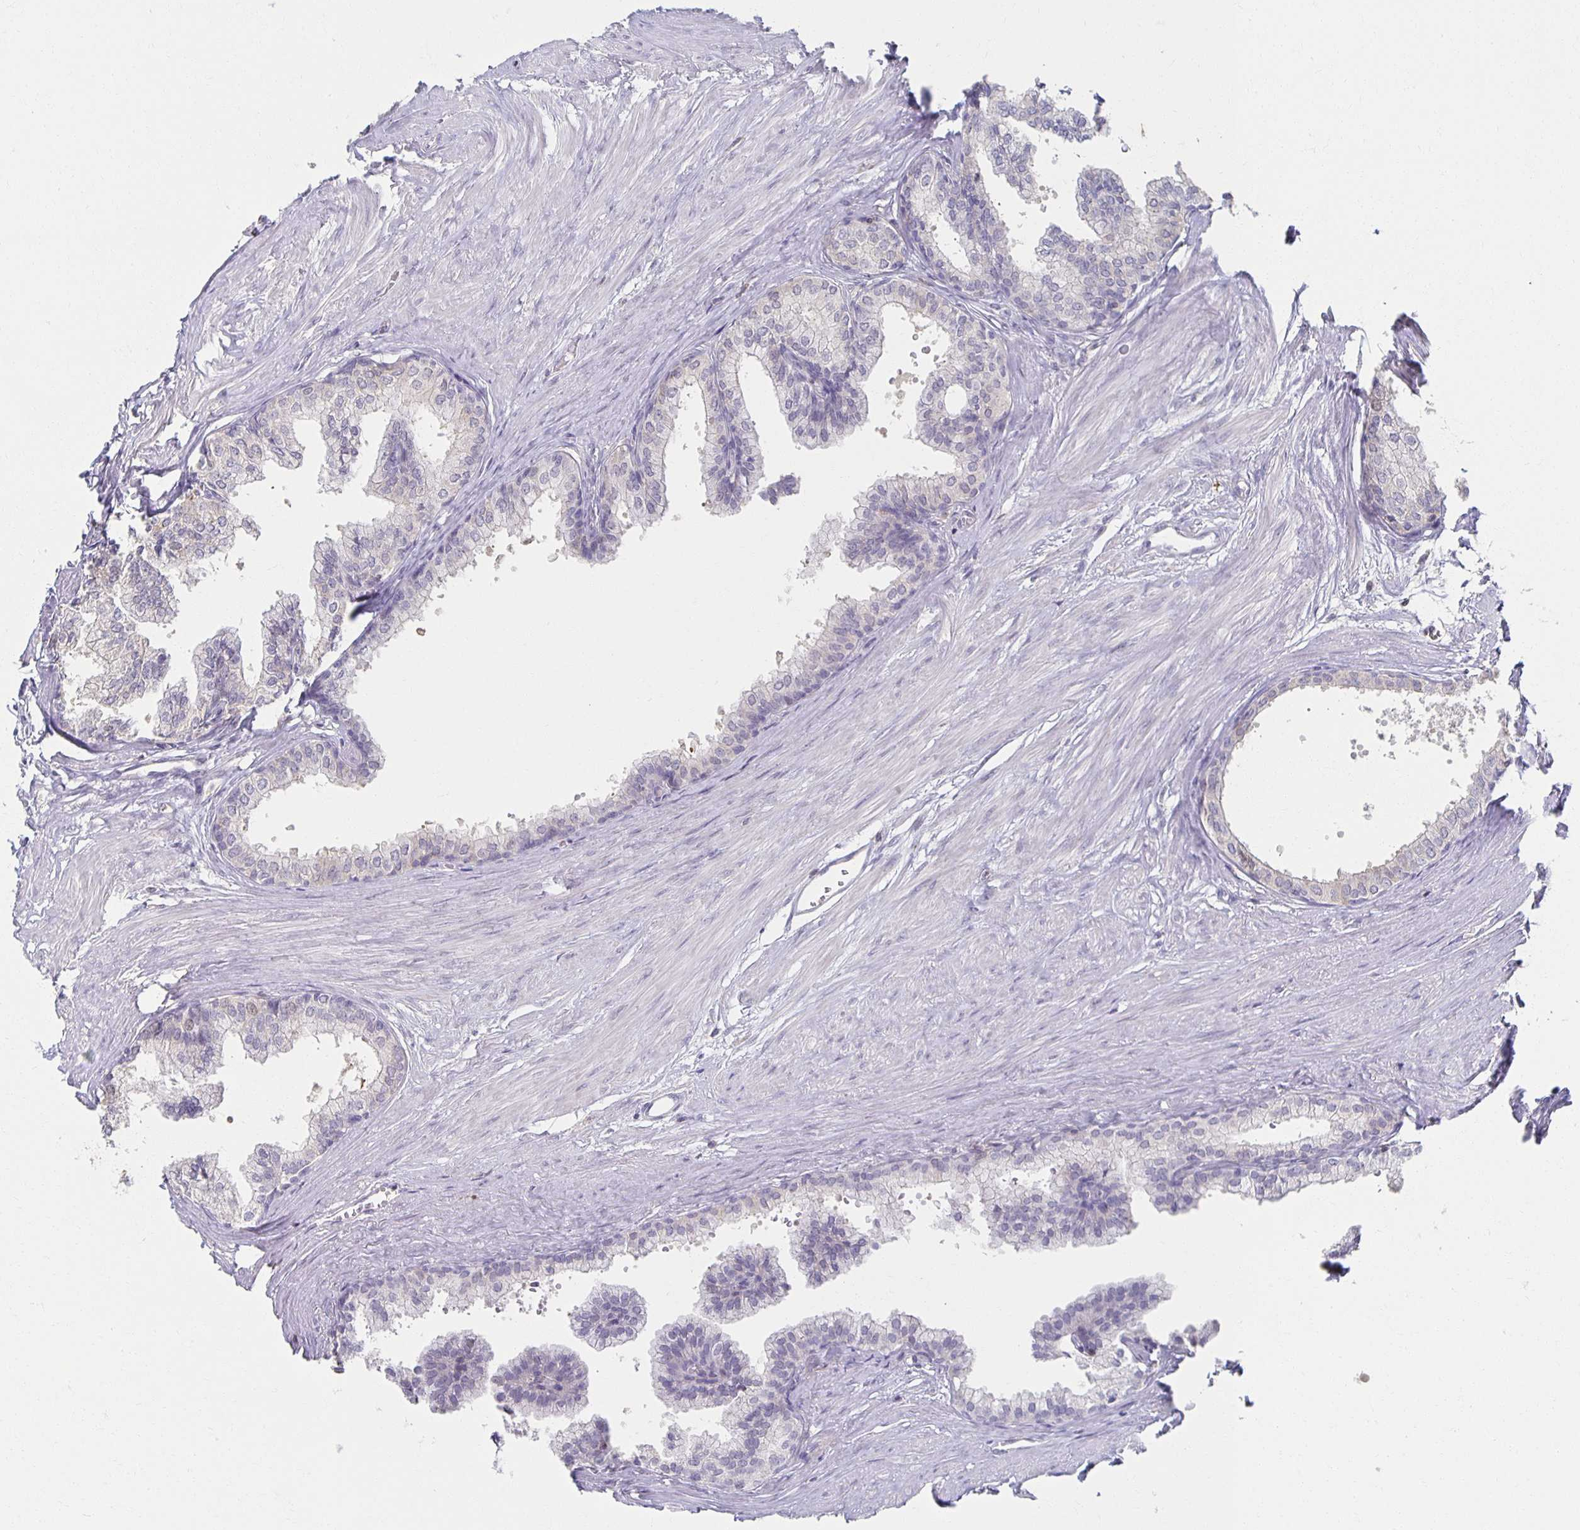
{"staining": {"intensity": "negative", "quantity": "none", "location": "none"}, "tissue": "prostate", "cell_type": "Glandular cells", "image_type": "normal", "snomed": [{"axis": "morphology", "description": "Normal tissue, NOS"}, {"axis": "topography", "description": "Prostate"}, {"axis": "topography", "description": "Peripheral nerve tissue"}], "caption": "The image displays no staining of glandular cells in normal prostate.", "gene": "ZNF692", "patient": {"sex": "male", "age": 55}}